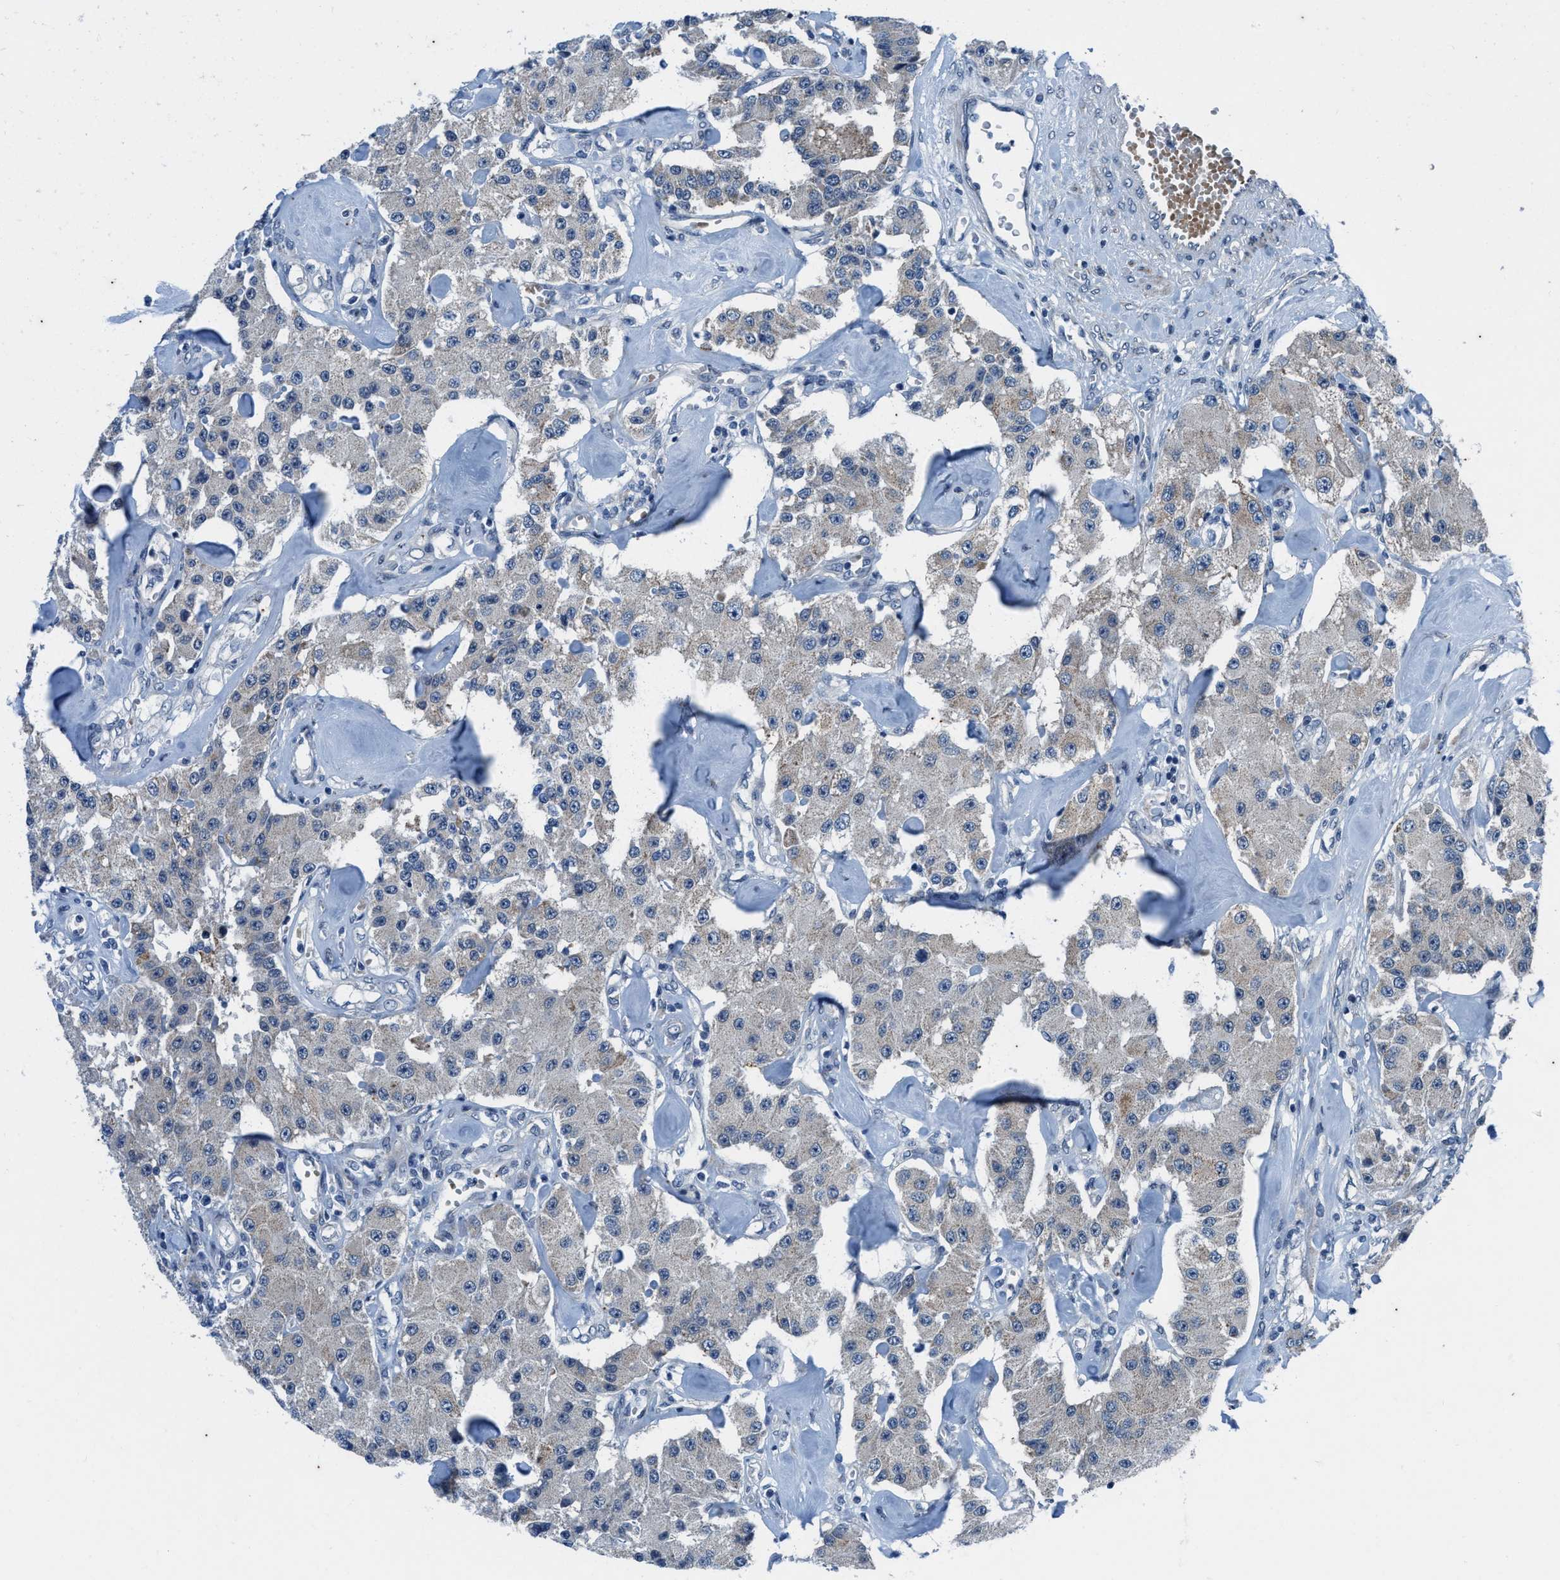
{"staining": {"intensity": "negative", "quantity": "none", "location": "none"}, "tissue": "carcinoid", "cell_type": "Tumor cells", "image_type": "cancer", "snomed": [{"axis": "morphology", "description": "Carcinoid, malignant, NOS"}, {"axis": "topography", "description": "Pancreas"}], "caption": "High magnification brightfield microscopy of carcinoid (malignant) stained with DAB (3,3'-diaminobenzidine) (brown) and counterstained with hematoxylin (blue): tumor cells show no significant positivity.", "gene": "KIF24", "patient": {"sex": "male", "age": 41}}